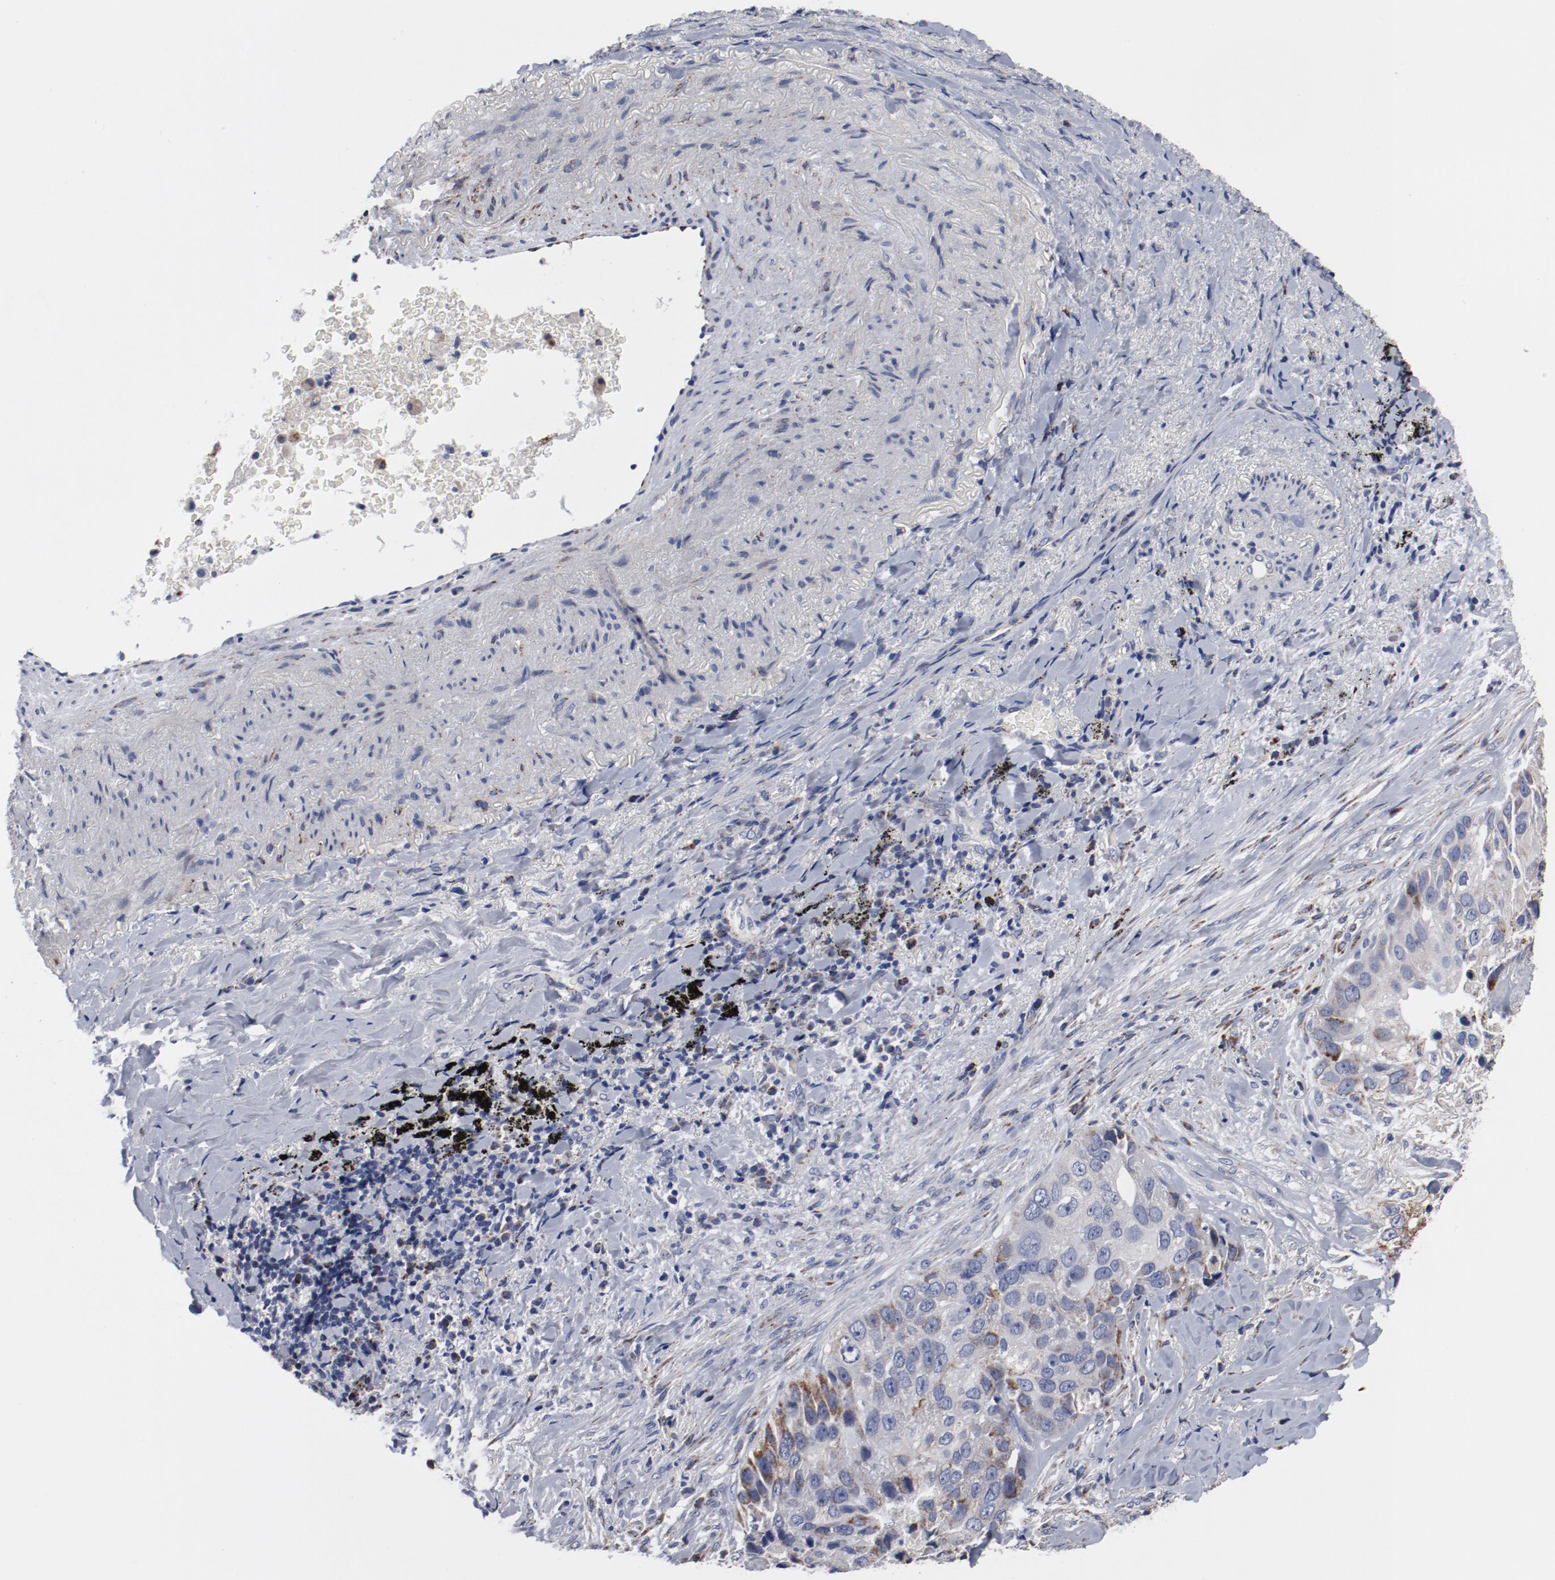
{"staining": {"intensity": "moderate", "quantity": "<25%", "location": "cytoplasmic/membranous"}, "tissue": "lung cancer", "cell_type": "Tumor cells", "image_type": "cancer", "snomed": [{"axis": "morphology", "description": "Squamous cell carcinoma, NOS"}, {"axis": "topography", "description": "Lung"}], "caption": "Lung cancer tissue reveals moderate cytoplasmic/membranous expression in about <25% of tumor cells (Stains: DAB (3,3'-diaminobenzidine) in brown, nuclei in blue, Microscopy: brightfield microscopy at high magnification).", "gene": "NDUFV2", "patient": {"sex": "male", "age": 54}}